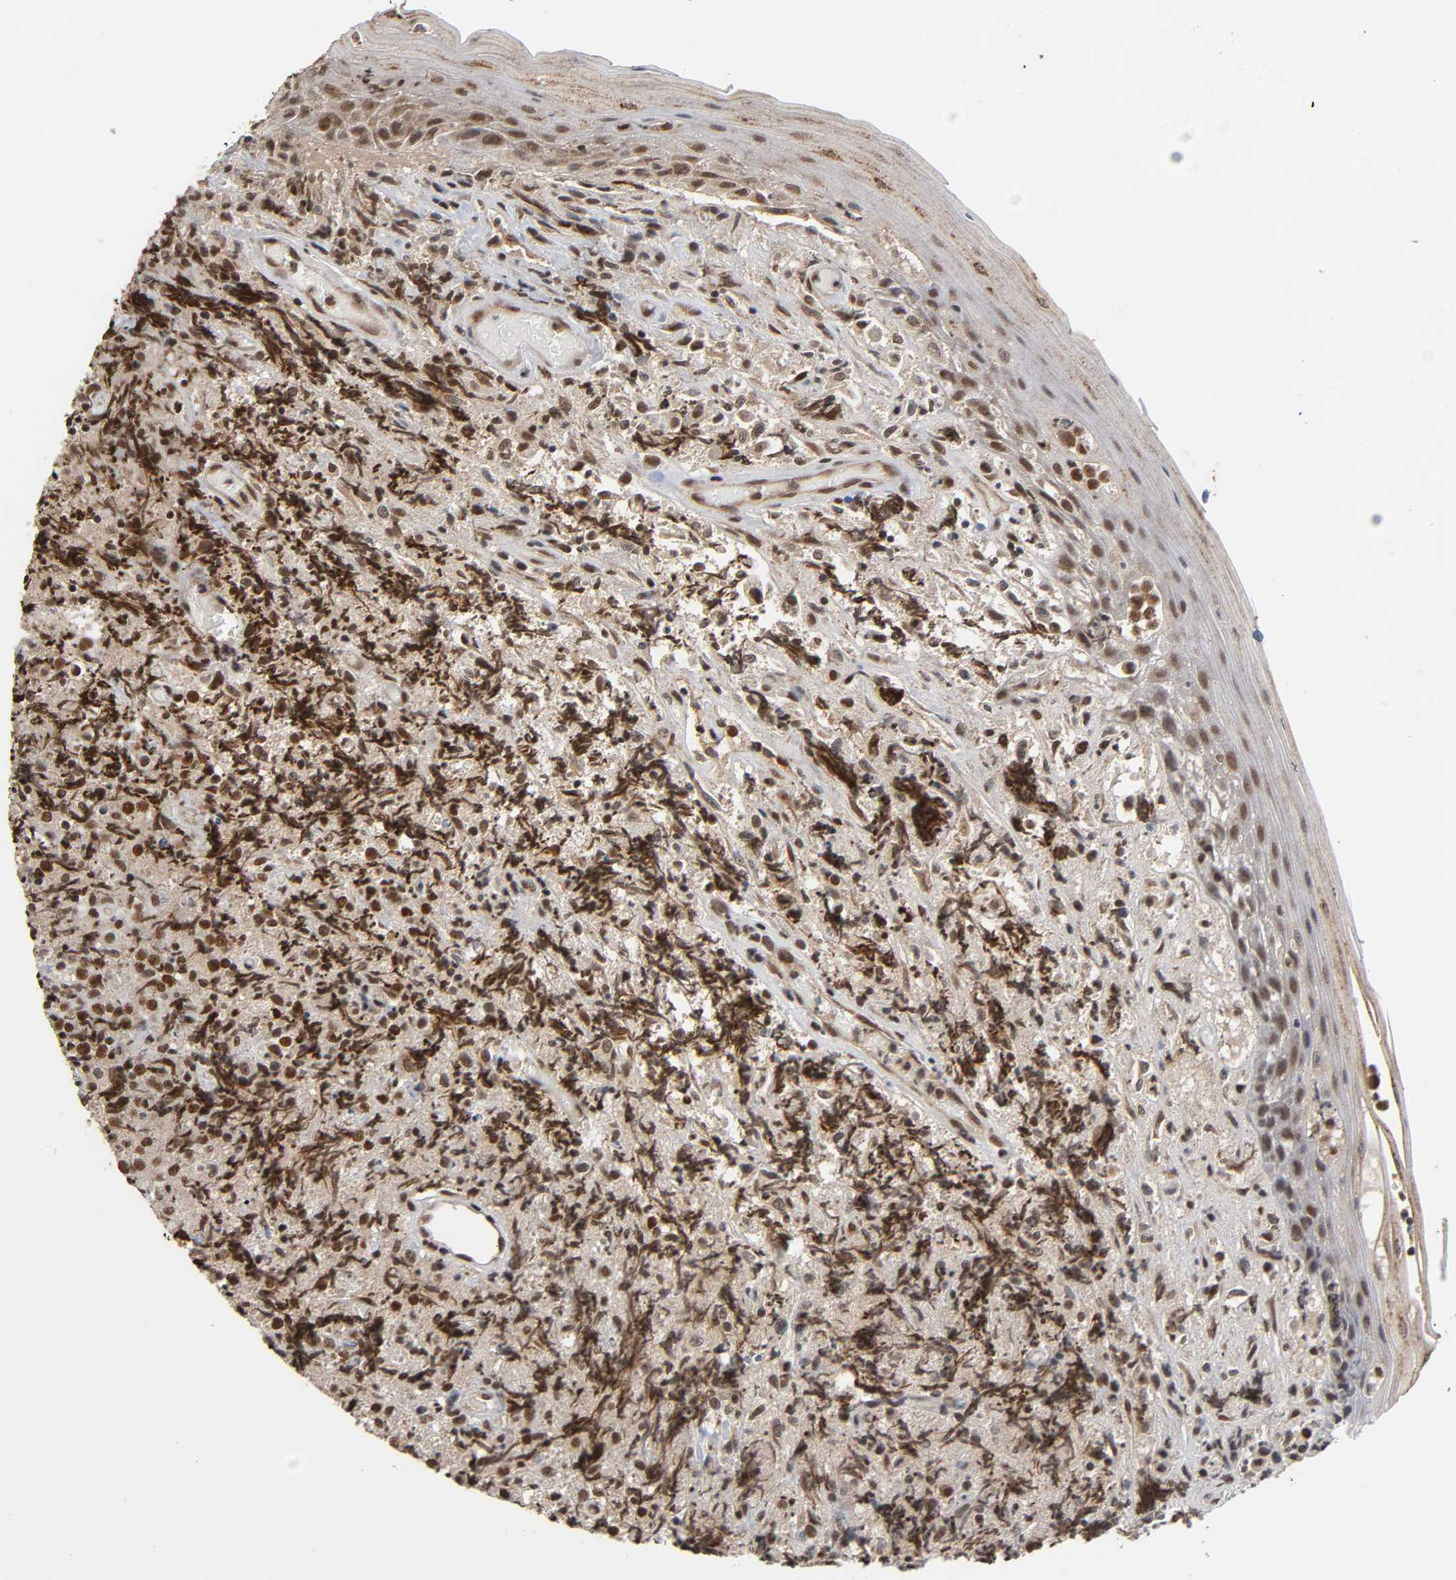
{"staining": {"intensity": "strong", "quantity": "25%-75%", "location": "nuclear"}, "tissue": "lymphoma", "cell_type": "Tumor cells", "image_type": "cancer", "snomed": [{"axis": "morphology", "description": "Malignant lymphoma, non-Hodgkin's type, High grade"}, {"axis": "topography", "description": "Tonsil"}], "caption": "High-grade malignant lymphoma, non-Hodgkin's type stained for a protein (brown) exhibits strong nuclear positive staining in about 25%-75% of tumor cells.", "gene": "ZNF384", "patient": {"sex": "female", "age": 36}}